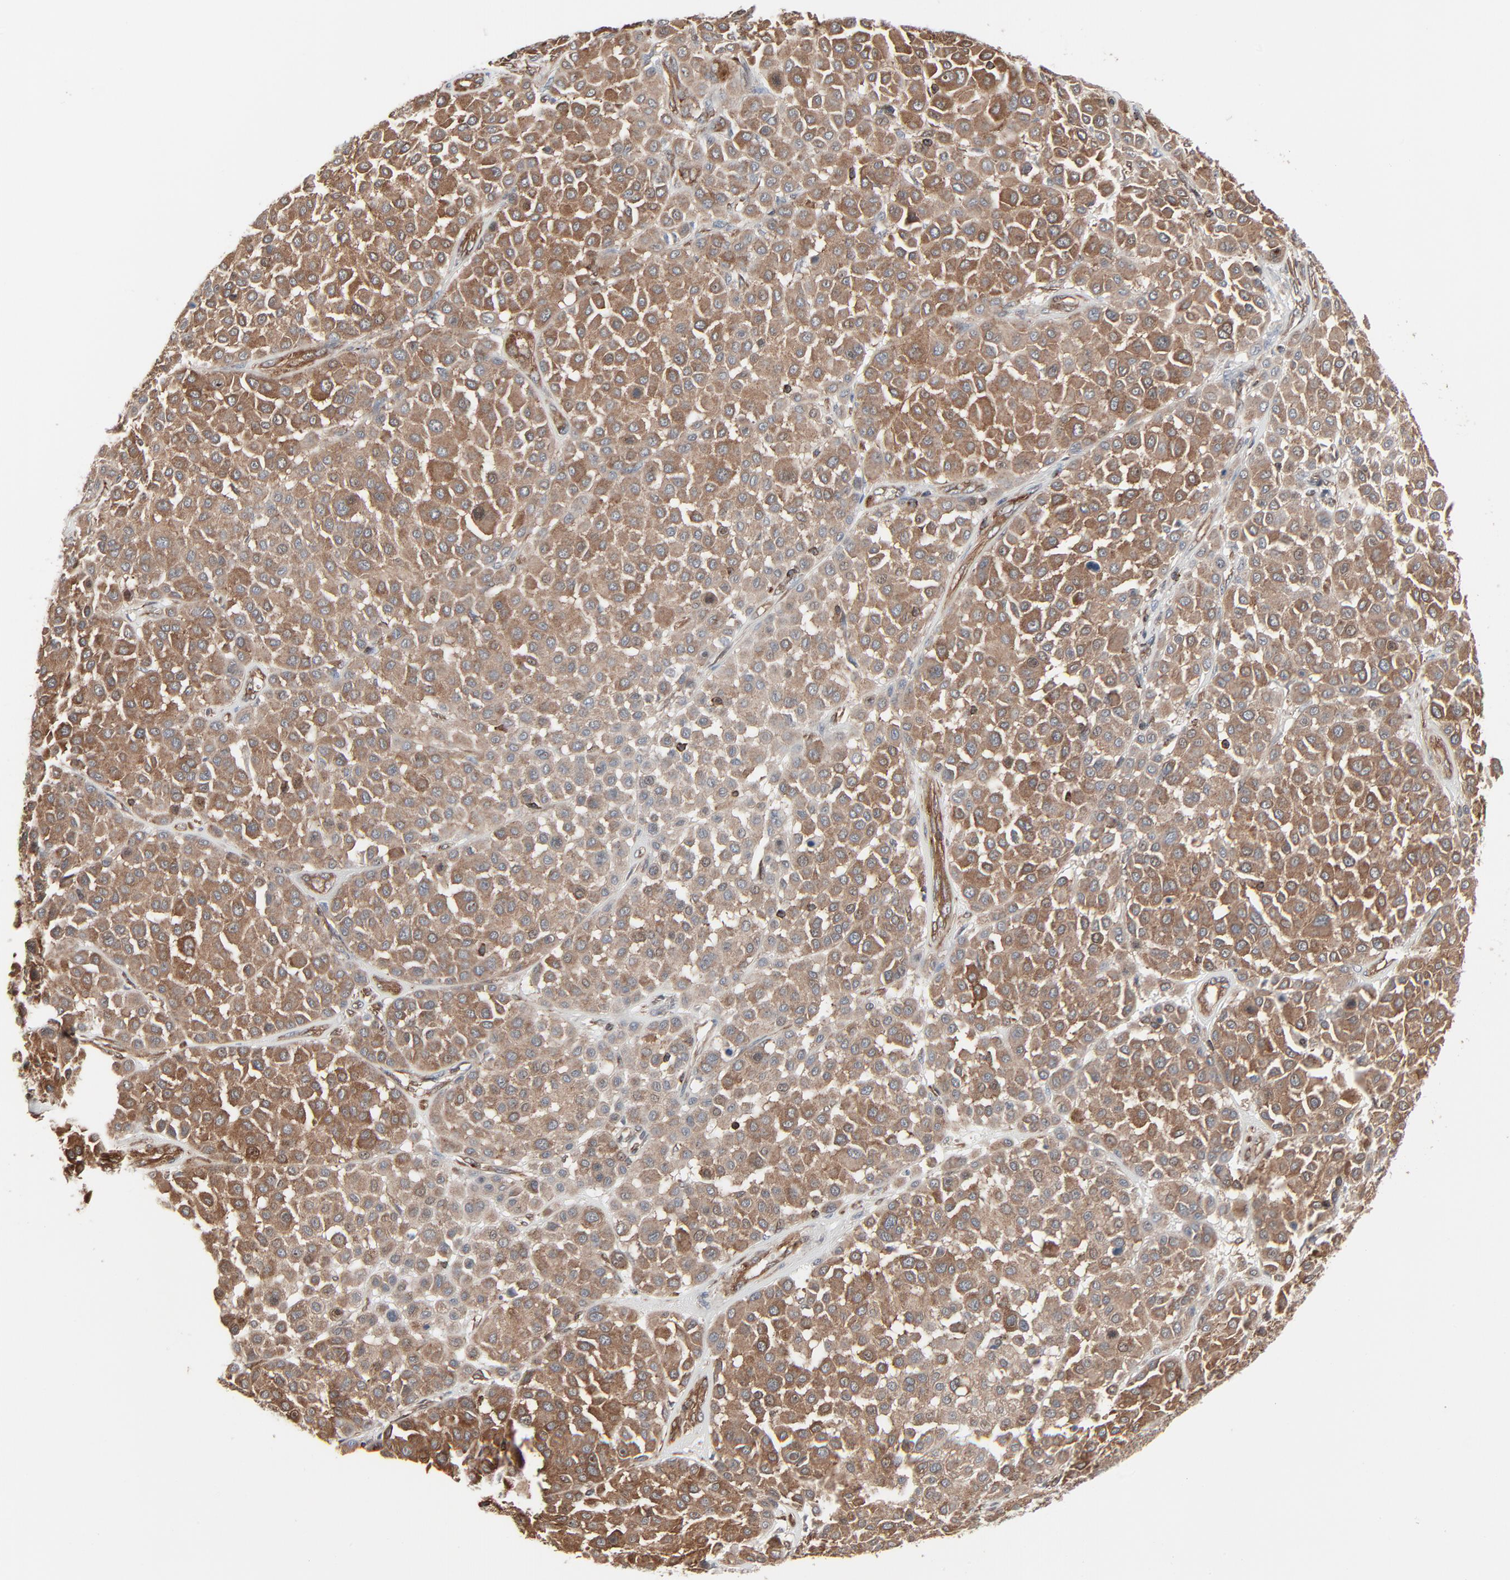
{"staining": {"intensity": "weak", "quantity": ">75%", "location": "cytoplasmic/membranous"}, "tissue": "melanoma", "cell_type": "Tumor cells", "image_type": "cancer", "snomed": [{"axis": "morphology", "description": "Malignant melanoma, Metastatic site"}, {"axis": "topography", "description": "Soft tissue"}], "caption": "A low amount of weak cytoplasmic/membranous positivity is present in about >75% of tumor cells in melanoma tissue.", "gene": "OPTN", "patient": {"sex": "male", "age": 41}}